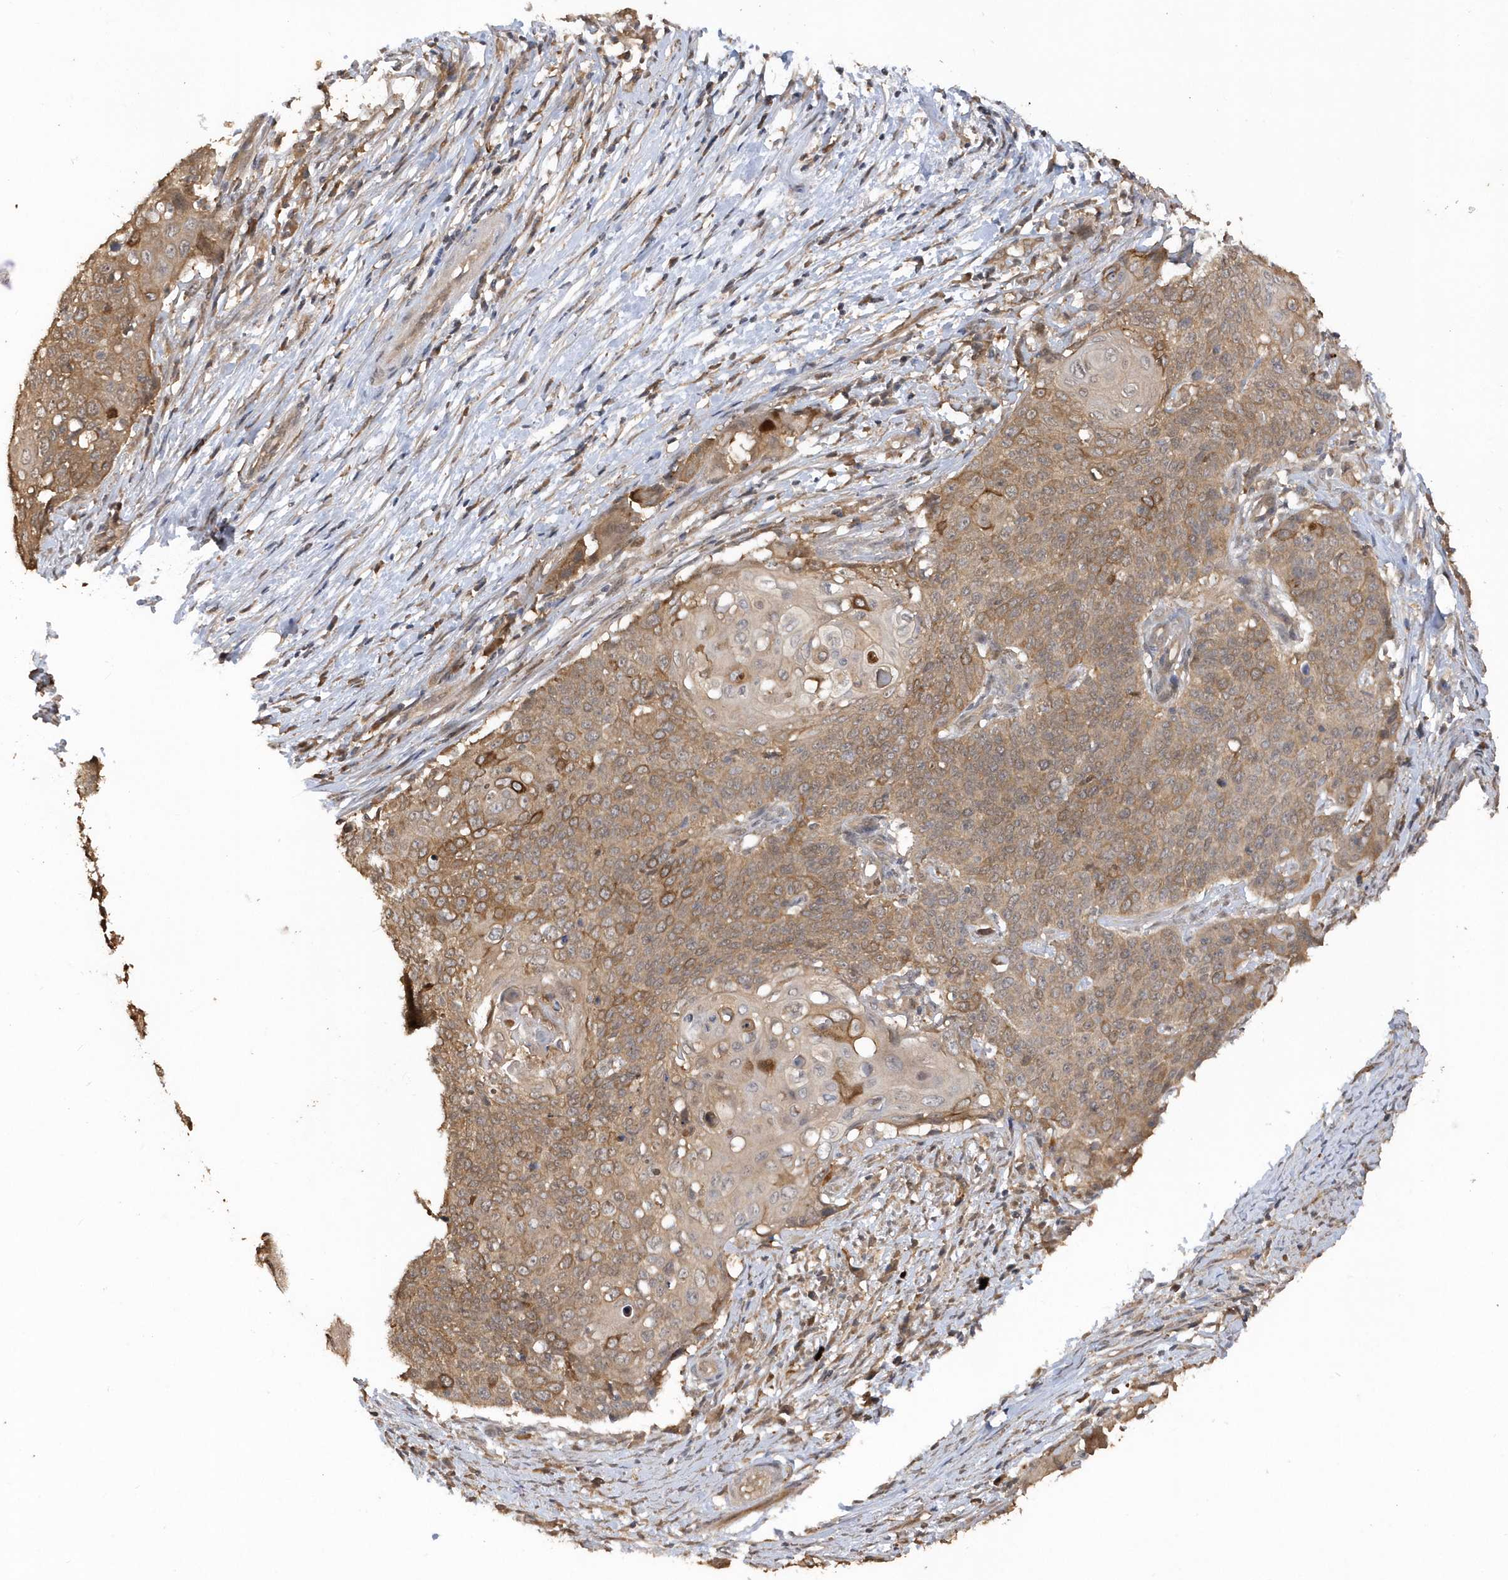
{"staining": {"intensity": "moderate", "quantity": ">75%", "location": "cytoplasmic/membranous"}, "tissue": "cervical cancer", "cell_type": "Tumor cells", "image_type": "cancer", "snomed": [{"axis": "morphology", "description": "Squamous cell carcinoma, NOS"}, {"axis": "topography", "description": "Cervix"}], "caption": "Cervical squamous cell carcinoma was stained to show a protein in brown. There is medium levels of moderate cytoplasmic/membranous positivity in about >75% of tumor cells. The staining was performed using DAB (3,3'-diaminobenzidine), with brown indicating positive protein expression. Nuclei are stained blue with hematoxylin.", "gene": "RPE", "patient": {"sex": "female", "age": 39}}